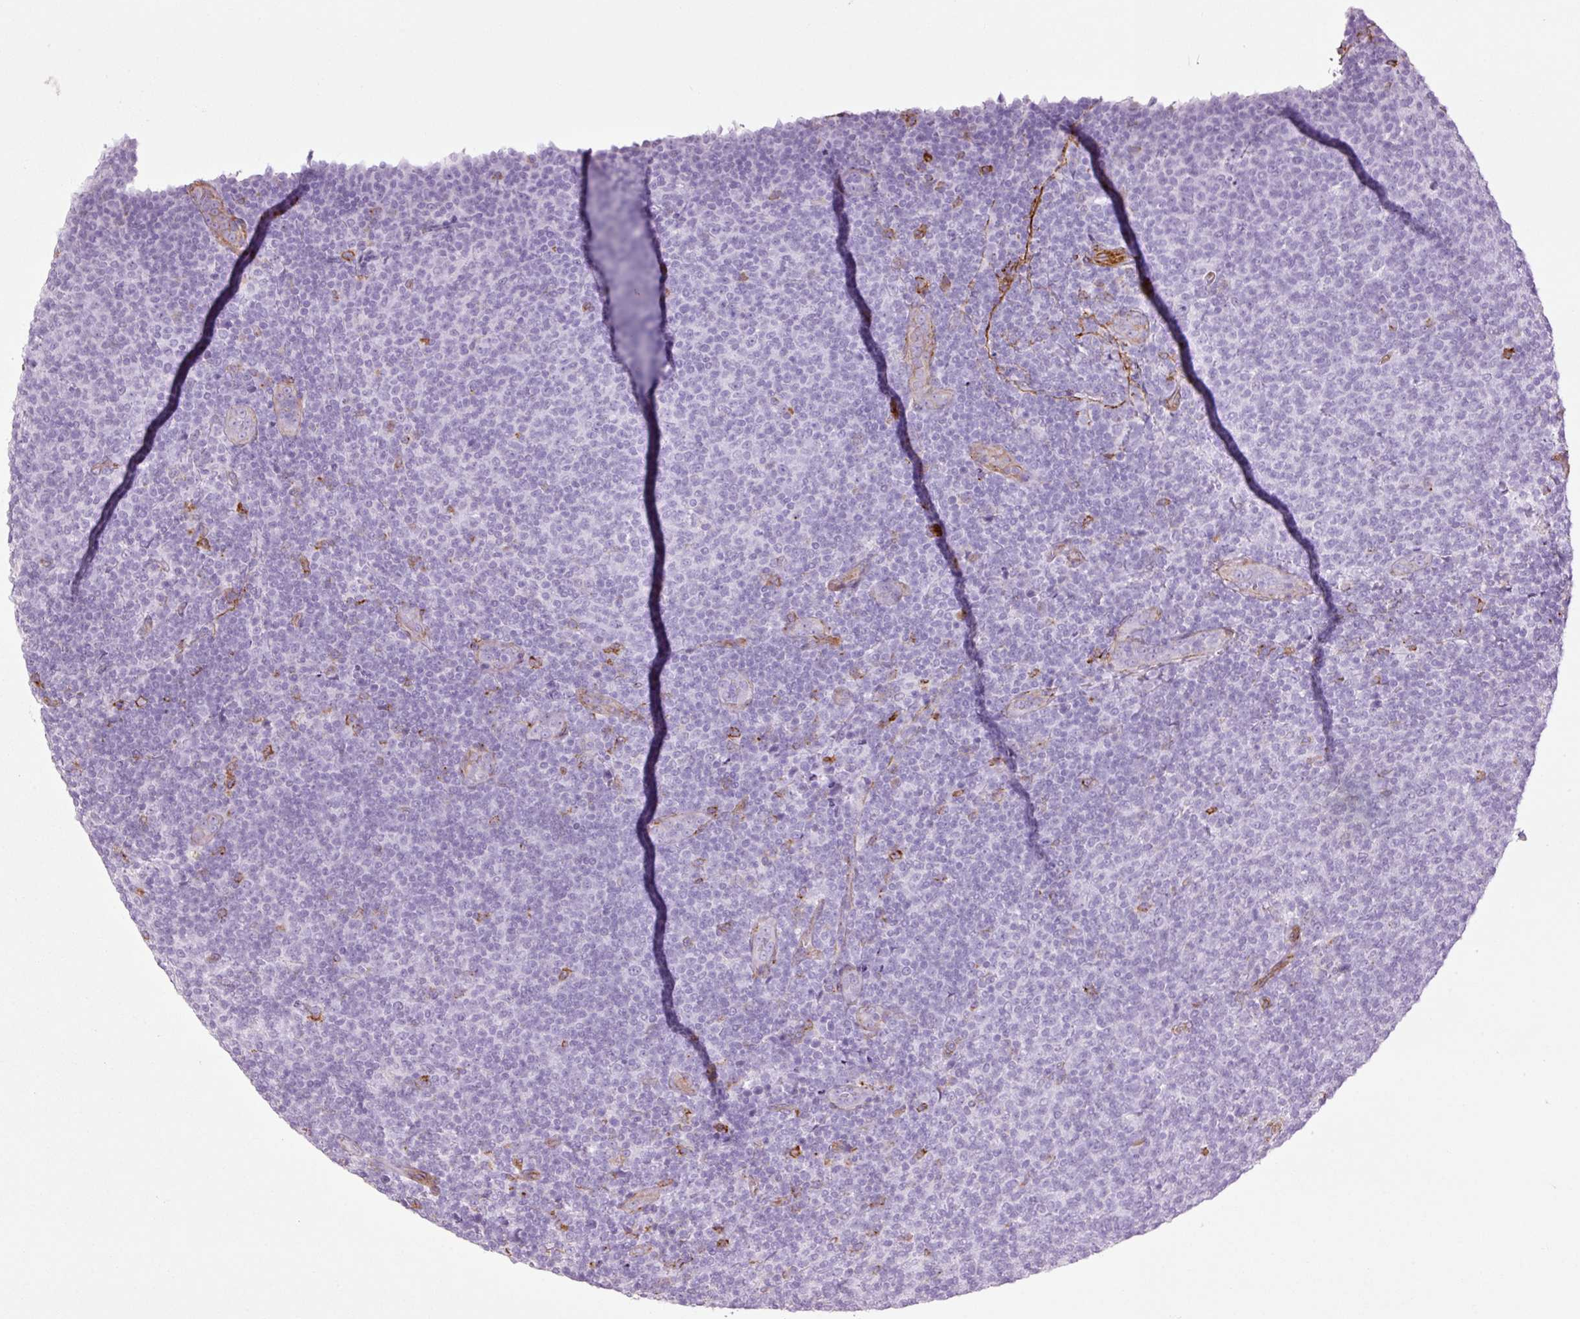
{"staining": {"intensity": "negative", "quantity": "none", "location": "none"}, "tissue": "lymphoma", "cell_type": "Tumor cells", "image_type": "cancer", "snomed": [{"axis": "morphology", "description": "Malignant lymphoma, non-Hodgkin's type, Low grade"}, {"axis": "topography", "description": "Lymph node"}], "caption": "The photomicrograph exhibits no significant positivity in tumor cells of low-grade malignant lymphoma, non-Hodgkin's type.", "gene": "CAV1", "patient": {"sex": "male", "age": 66}}